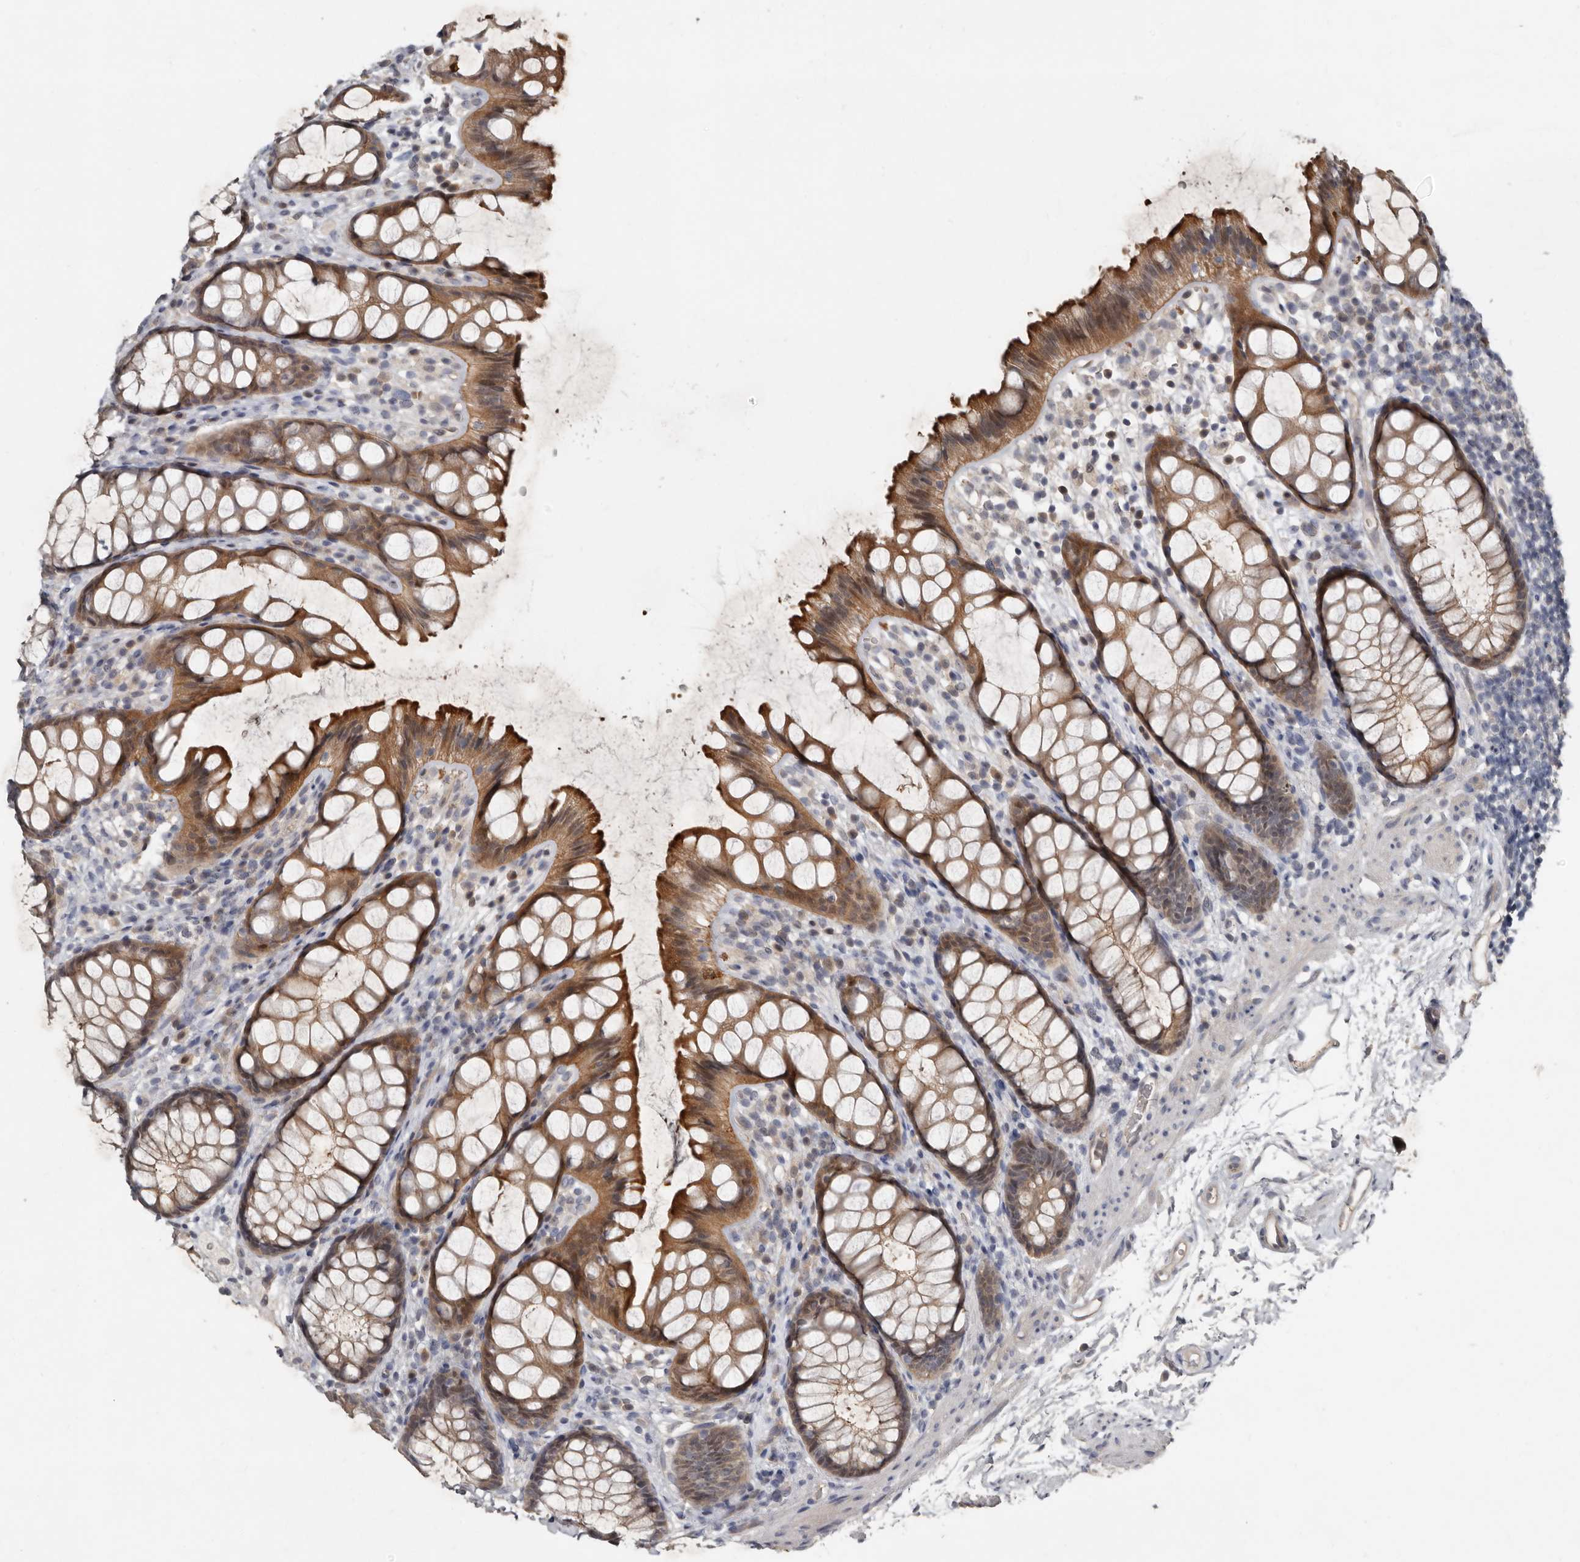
{"staining": {"intensity": "moderate", "quantity": ">75%", "location": "cytoplasmic/membranous"}, "tissue": "rectum", "cell_type": "Glandular cells", "image_type": "normal", "snomed": [{"axis": "morphology", "description": "Normal tissue, NOS"}, {"axis": "topography", "description": "Rectum"}], "caption": "Unremarkable rectum displays moderate cytoplasmic/membranous positivity in approximately >75% of glandular cells, visualized by immunohistochemistry. Nuclei are stained in blue.", "gene": "RBKS", "patient": {"sex": "female", "age": 65}}